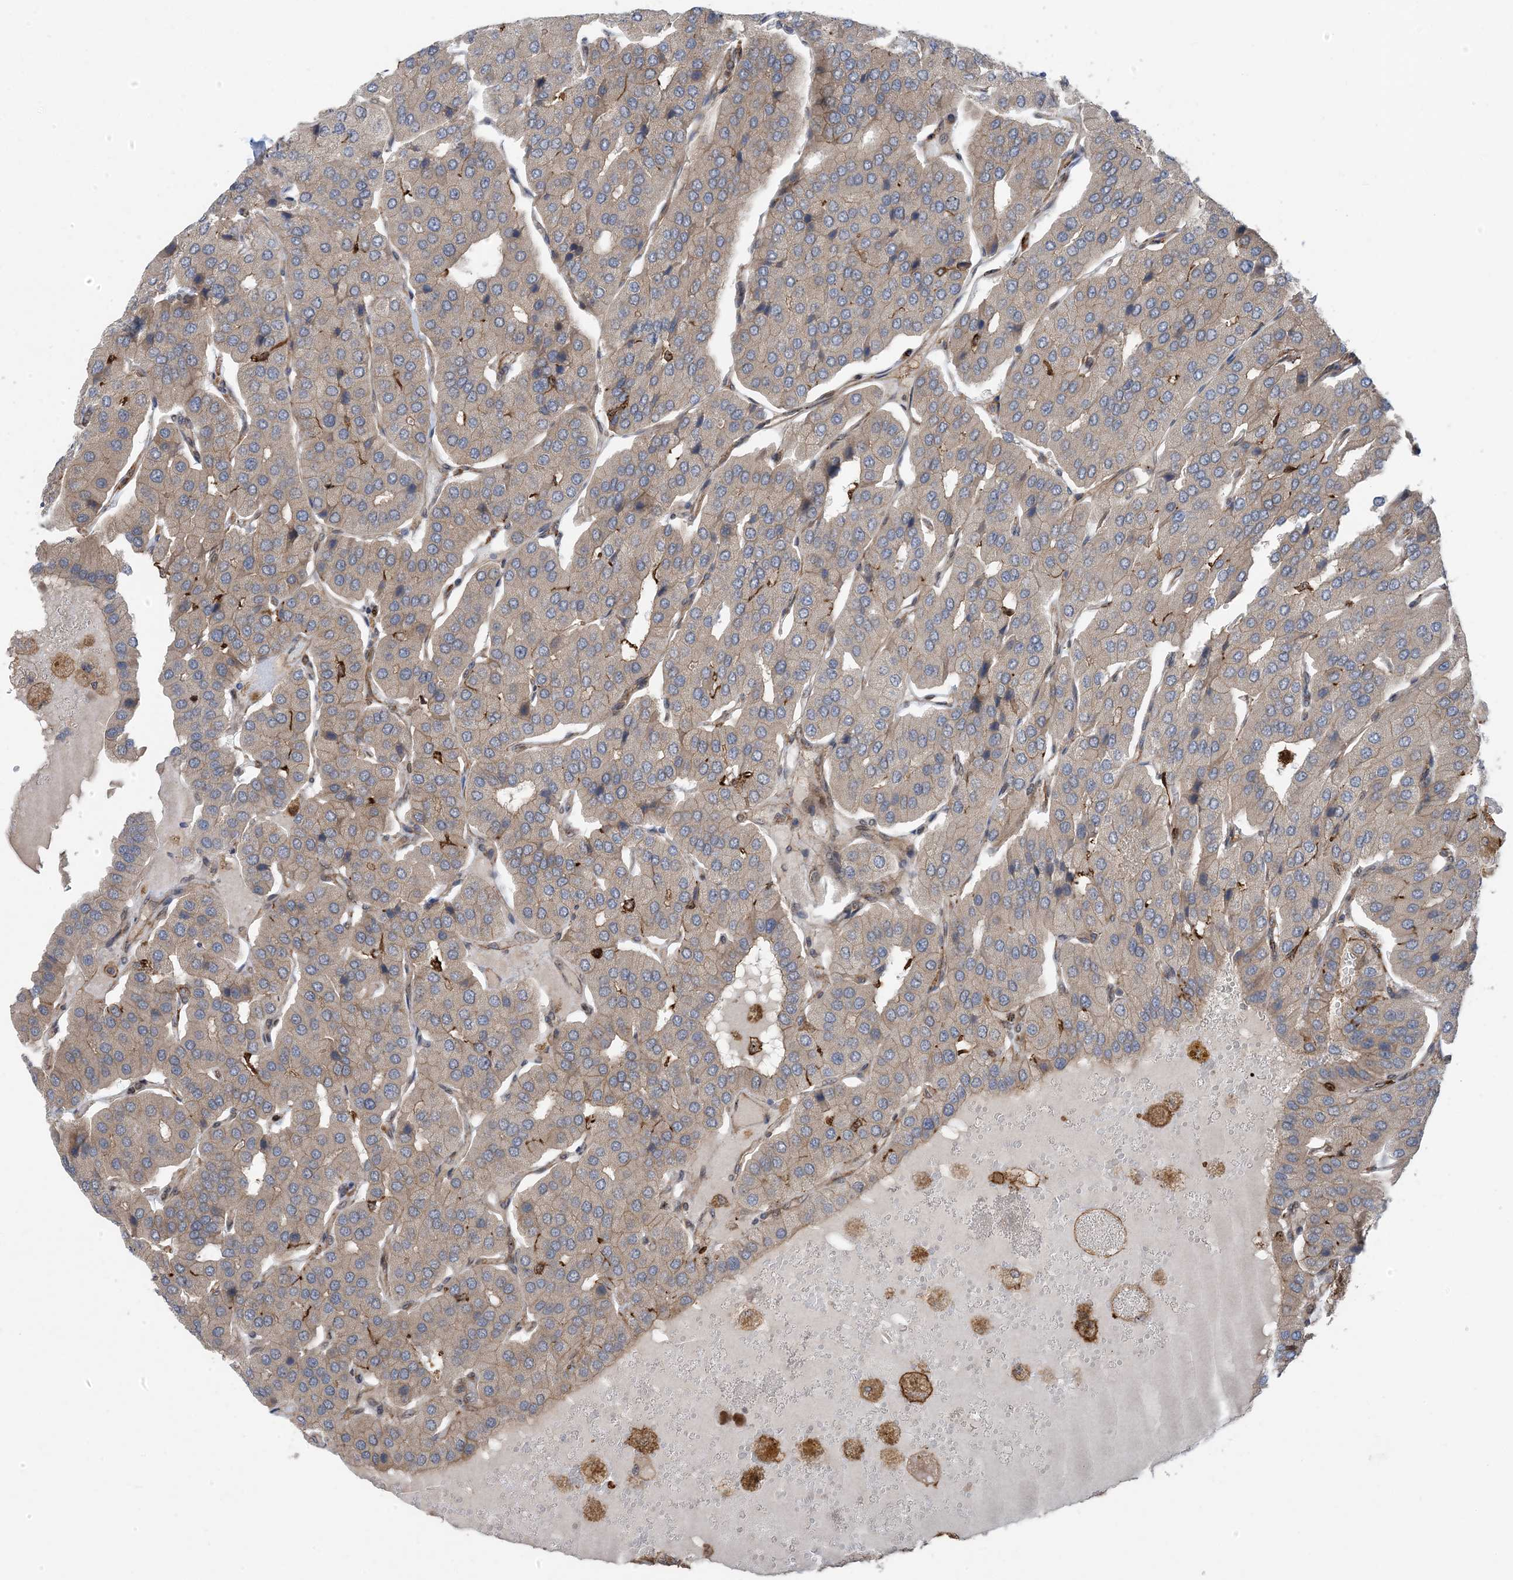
{"staining": {"intensity": "weak", "quantity": ">75%", "location": "cytoplasmic/membranous"}, "tissue": "parathyroid gland", "cell_type": "Glandular cells", "image_type": "normal", "snomed": [{"axis": "morphology", "description": "Normal tissue, NOS"}, {"axis": "morphology", "description": "Adenoma, NOS"}, {"axis": "topography", "description": "Parathyroid gland"}], "caption": "Immunohistochemistry (IHC) micrograph of unremarkable parathyroid gland stained for a protein (brown), which exhibits low levels of weak cytoplasmic/membranous positivity in about >75% of glandular cells.", "gene": "HS1BP3", "patient": {"sex": "female", "age": 86}}